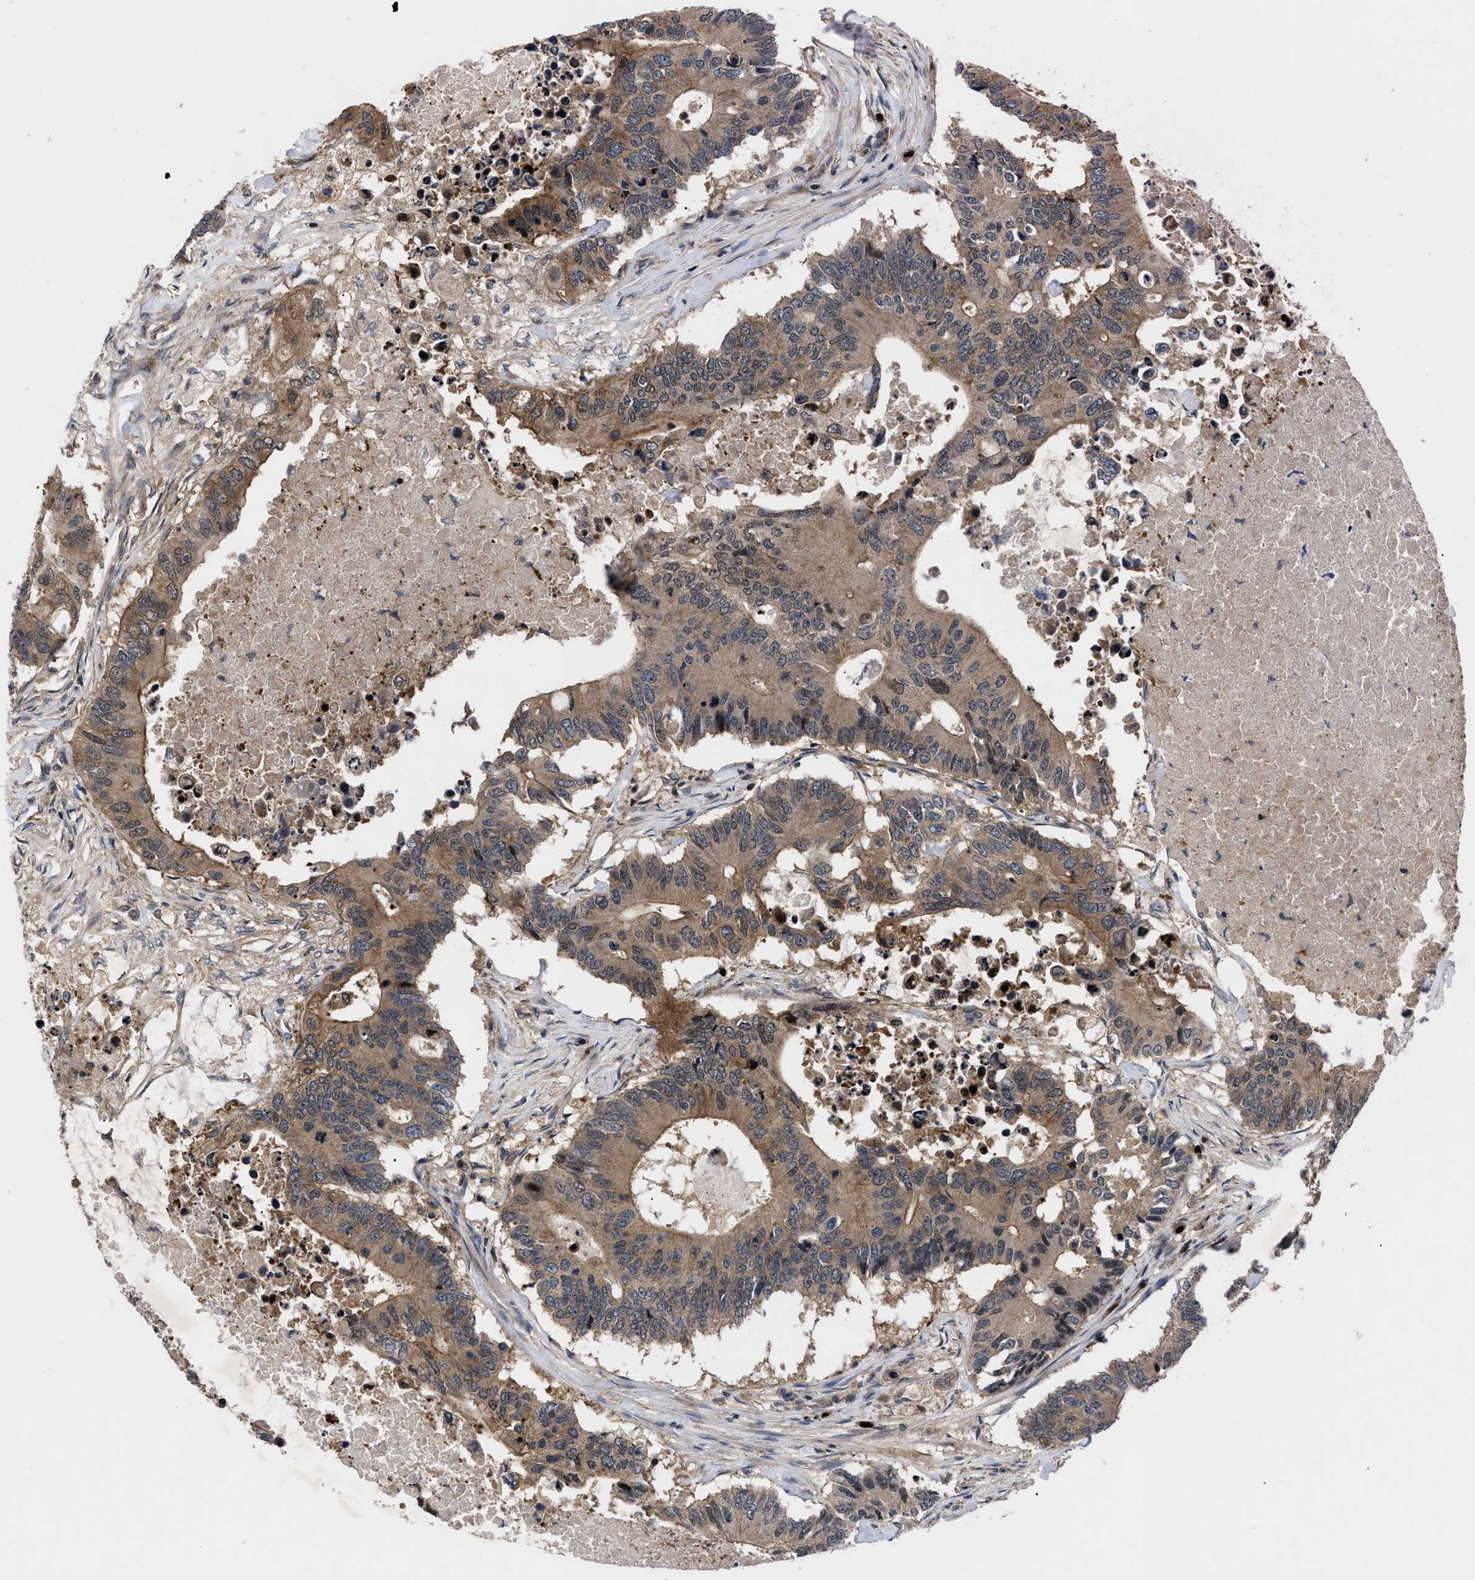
{"staining": {"intensity": "moderate", "quantity": ">75%", "location": "cytoplasmic/membranous"}, "tissue": "colorectal cancer", "cell_type": "Tumor cells", "image_type": "cancer", "snomed": [{"axis": "morphology", "description": "Adenocarcinoma, NOS"}, {"axis": "topography", "description": "Colon"}], "caption": "The immunohistochemical stain shows moderate cytoplasmic/membranous positivity in tumor cells of colorectal adenocarcinoma tissue. (DAB IHC with brightfield microscopy, high magnification).", "gene": "FAM200A", "patient": {"sex": "male", "age": 71}}